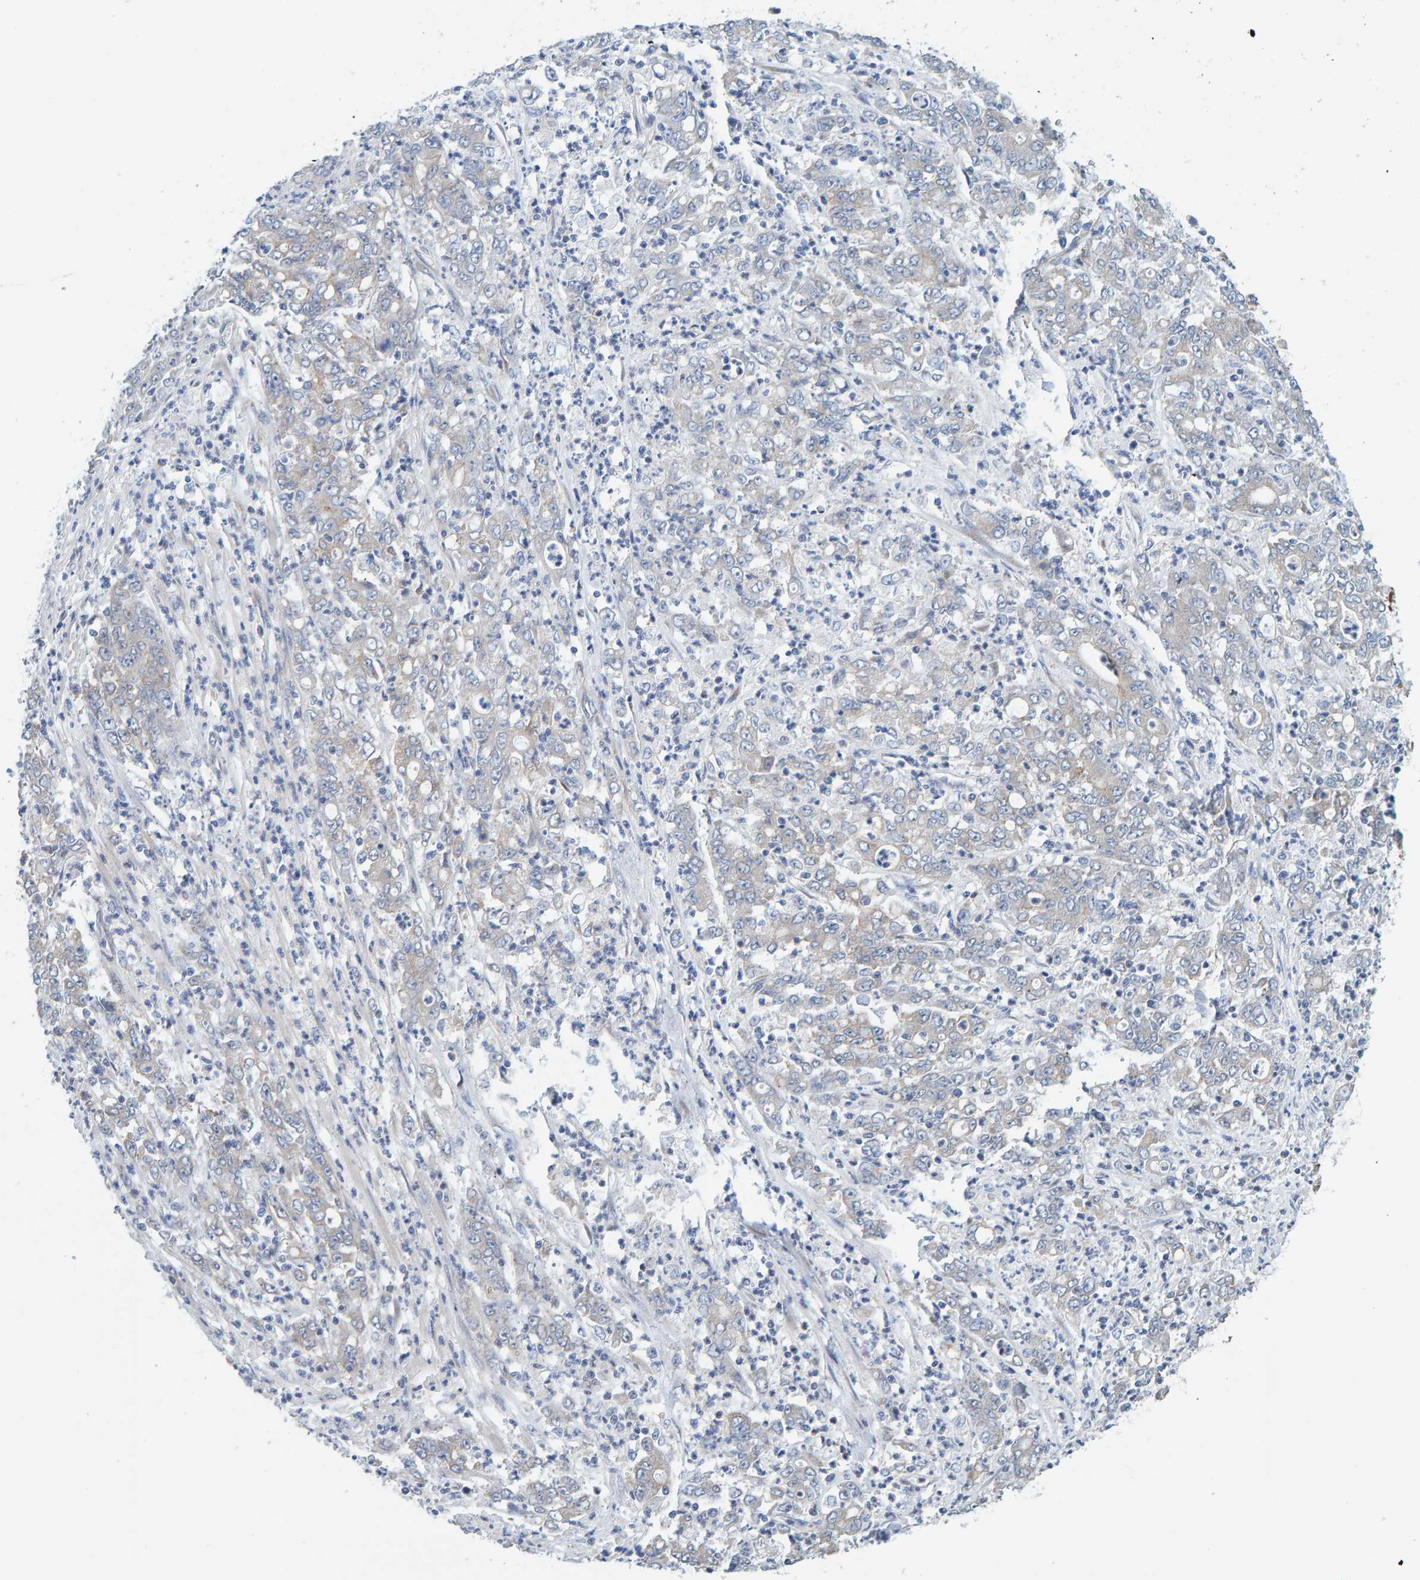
{"staining": {"intensity": "weak", "quantity": "25%-75%", "location": "cytoplasmic/membranous"}, "tissue": "stomach cancer", "cell_type": "Tumor cells", "image_type": "cancer", "snomed": [{"axis": "morphology", "description": "Adenocarcinoma, NOS"}, {"axis": "topography", "description": "Stomach, lower"}], "caption": "Weak cytoplasmic/membranous positivity is identified in approximately 25%-75% of tumor cells in stomach cancer. (IHC, brightfield microscopy, high magnification).", "gene": "RGP1", "patient": {"sex": "female", "age": 71}}